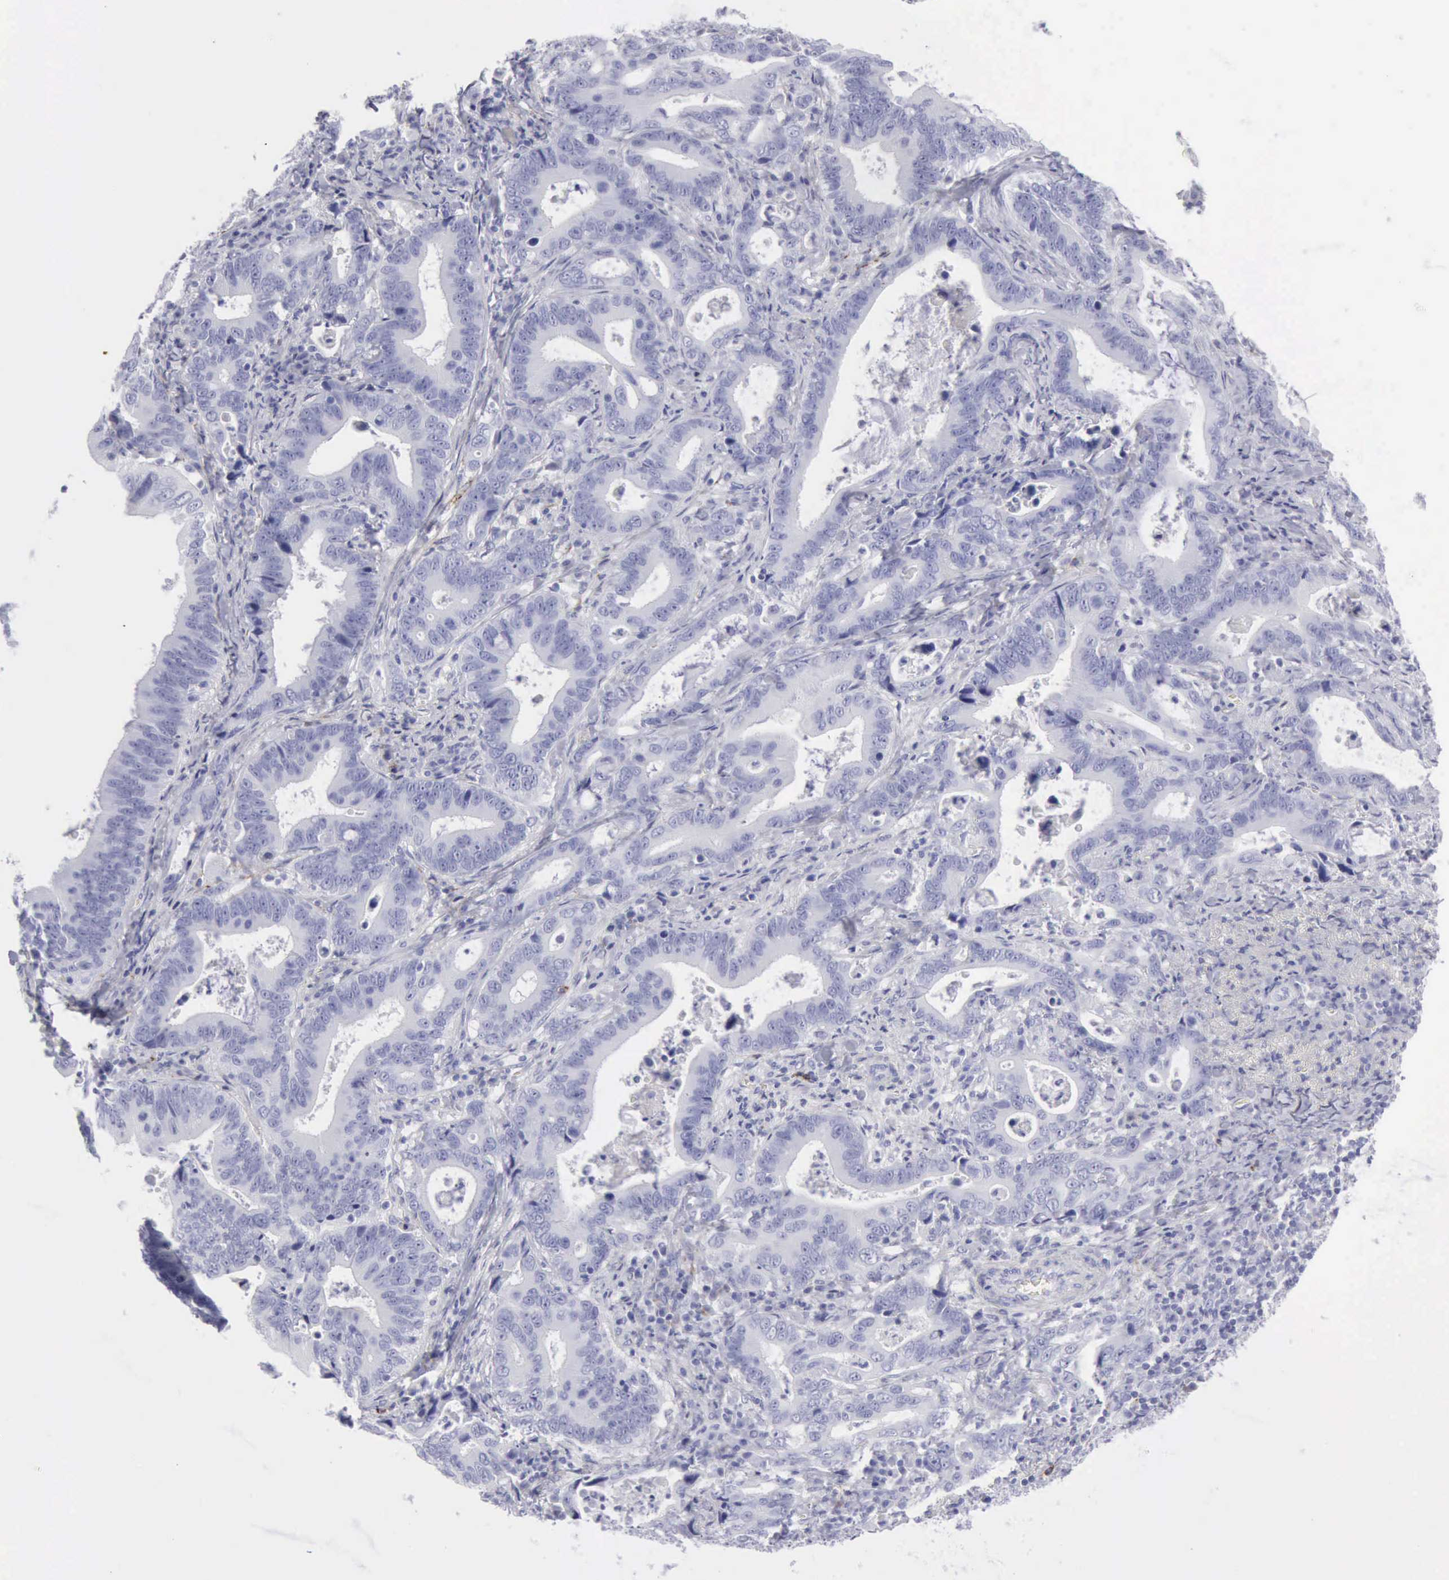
{"staining": {"intensity": "negative", "quantity": "none", "location": "none"}, "tissue": "stomach cancer", "cell_type": "Tumor cells", "image_type": "cancer", "snomed": [{"axis": "morphology", "description": "Adenocarcinoma, NOS"}, {"axis": "topography", "description": "Stomach, upper"}], "caption": "Micrograph shows no protein staining in tumor cells of adenocarcinoma (stomach) tissue.", "gene": "NCAM1", "patient": {"sex": "male", "age": 63}}